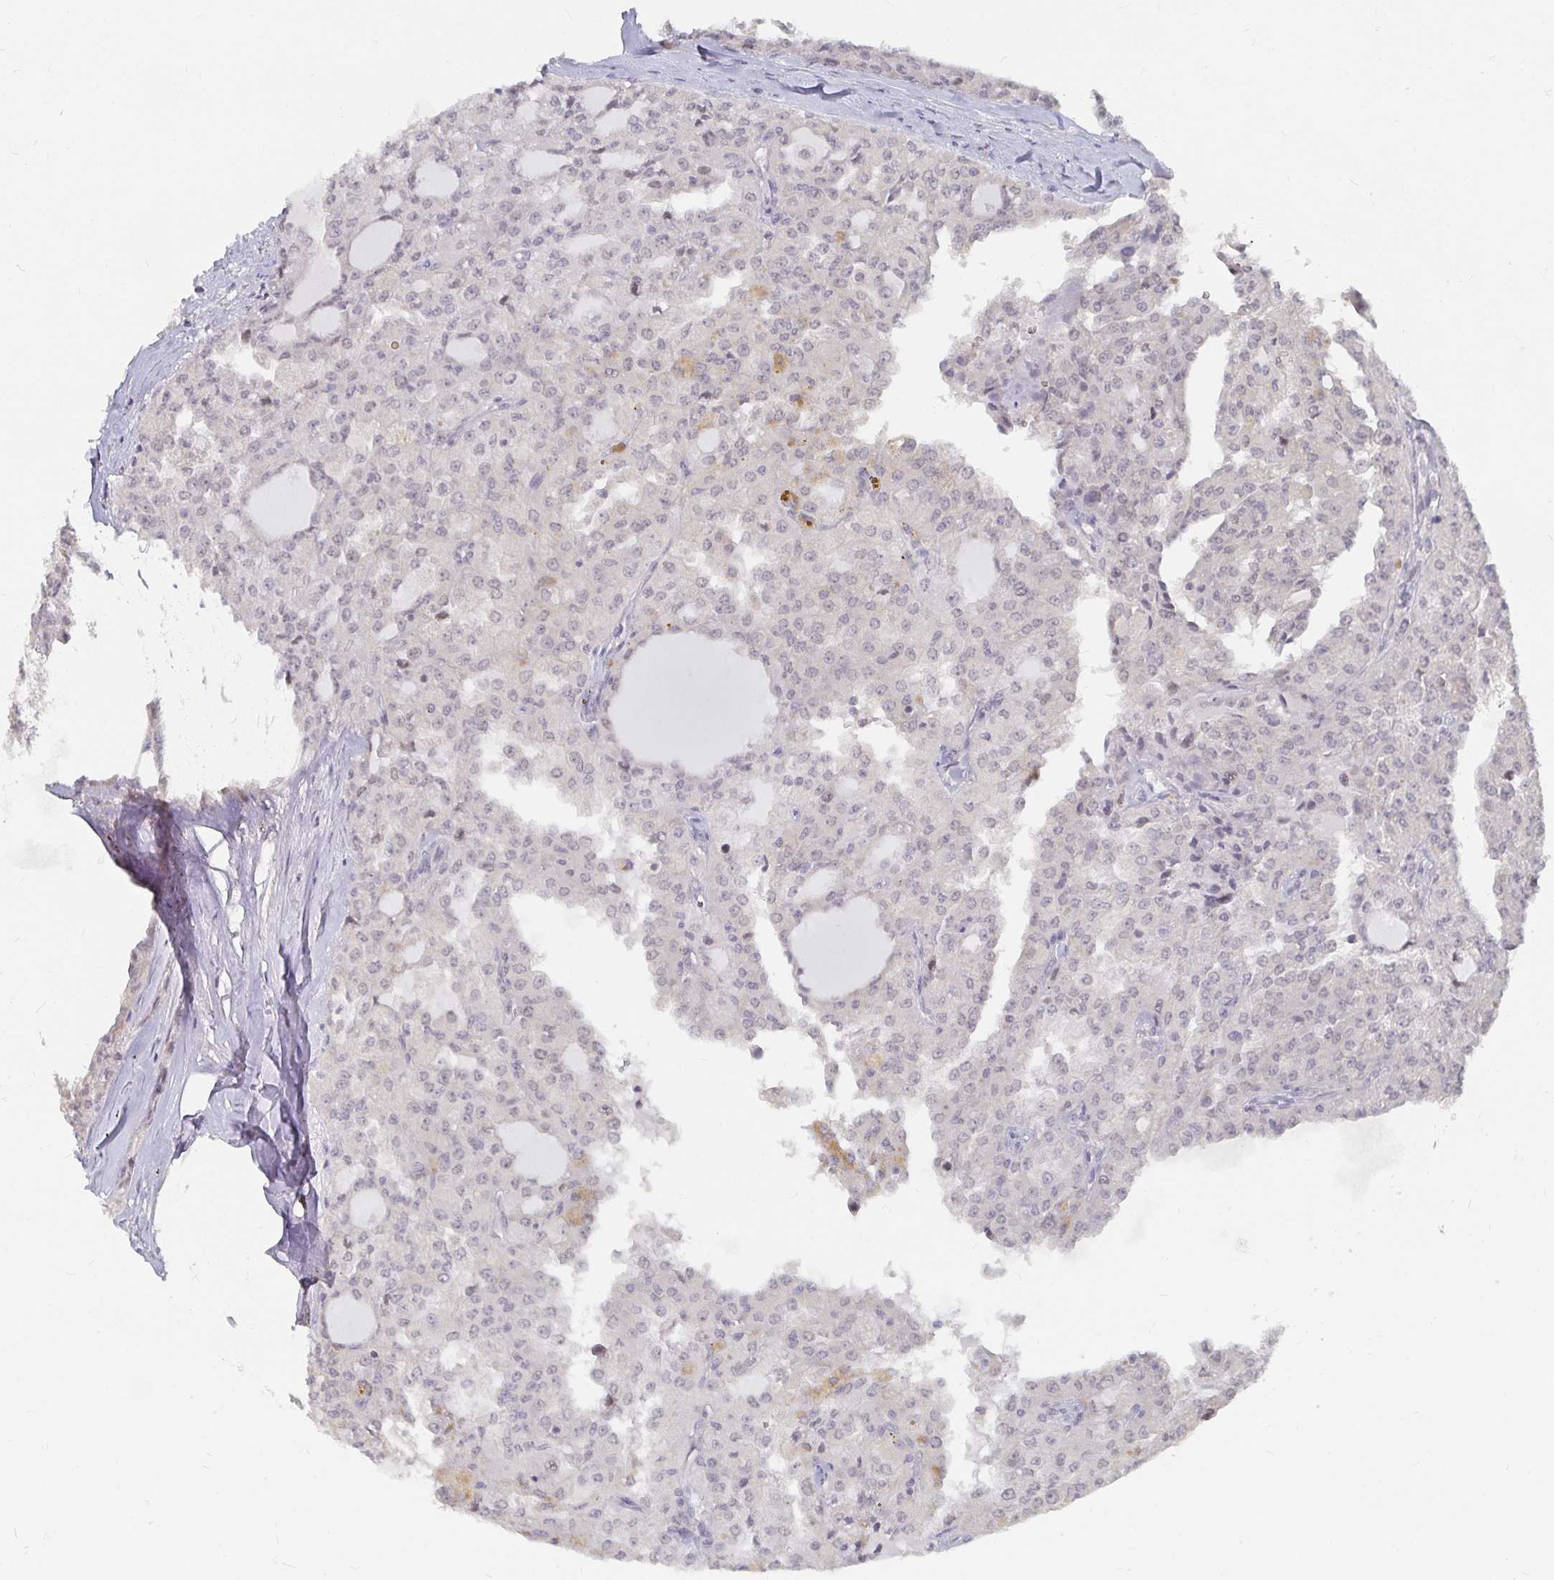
{"staining": {"intensity": "negative", "quantity": "none", "location": "none"}, "tissue": "head and neck cancer", "cell_type": "Tumor cells", "image_type": "cancer", "snomed": [{"axis": "morphology", "description": "Adenocarcinoma, NOS"}, {"axis": "topography", "description": "Head-Neck"}], "caption": "A micrograph of head and neck adenocarcinoma stained for a protein exhibits no brown staining in tumor cells.", "gene": "MEIS1", "patient": {"sex": "male", "age": 64}}